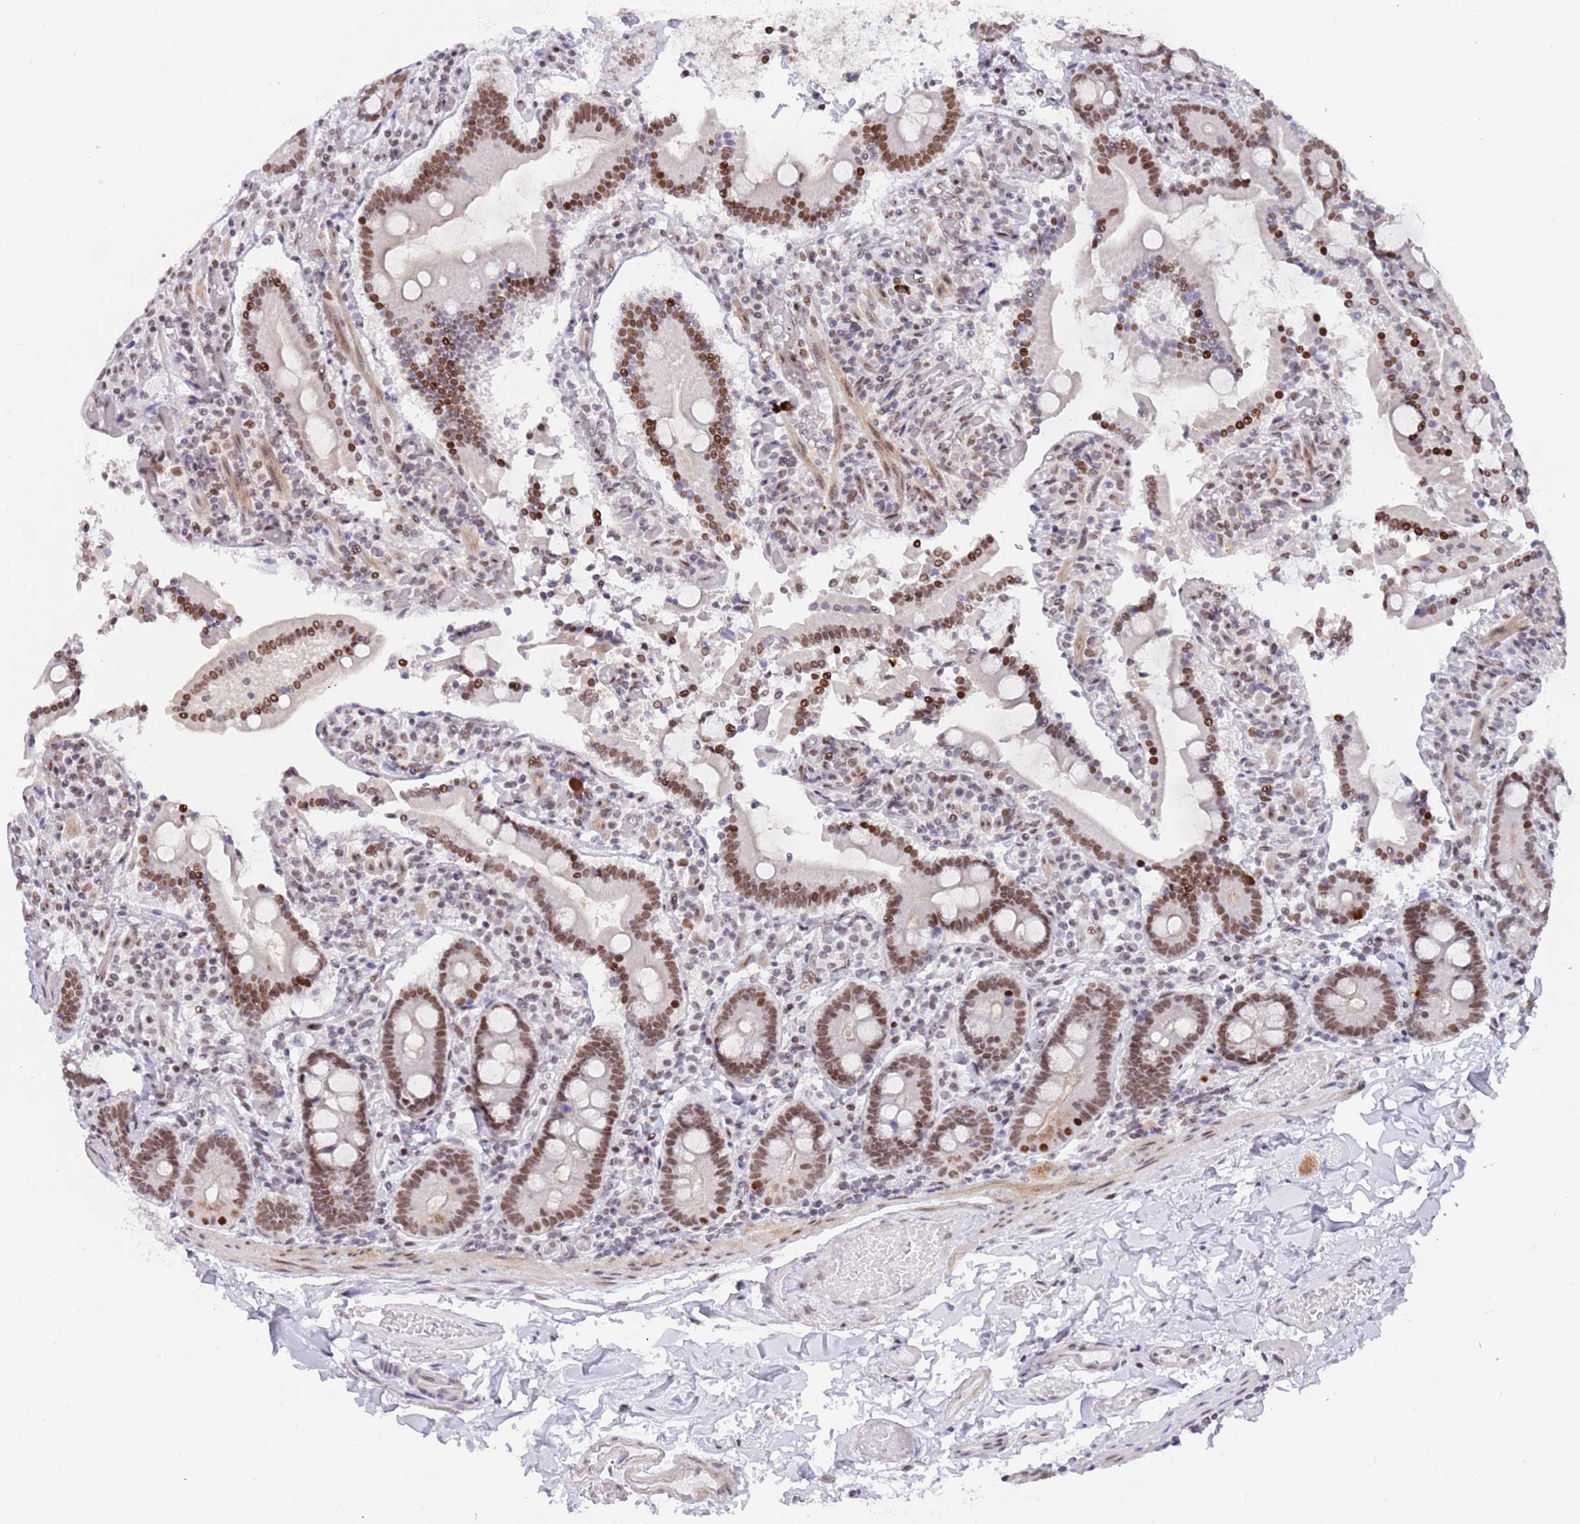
{"staining": {"intensity": "moderate", "quantity": ">75%", "location": "nuclear"}, "tissue": "duodenum", "cell_type": "Glandular cells", "image_type": "normal", "snomed": [{"axis": "morphology", "description": "Normal tissue, NOS"}, {"axis": "topography", "description": "Duodenum"}], "caption": "A brown stain highlights moderate nuclear expression of a protein in glandular cells of benign duodenum.", "gene": "ZNF382", "patient": {"sex": "male", "age": 55}}